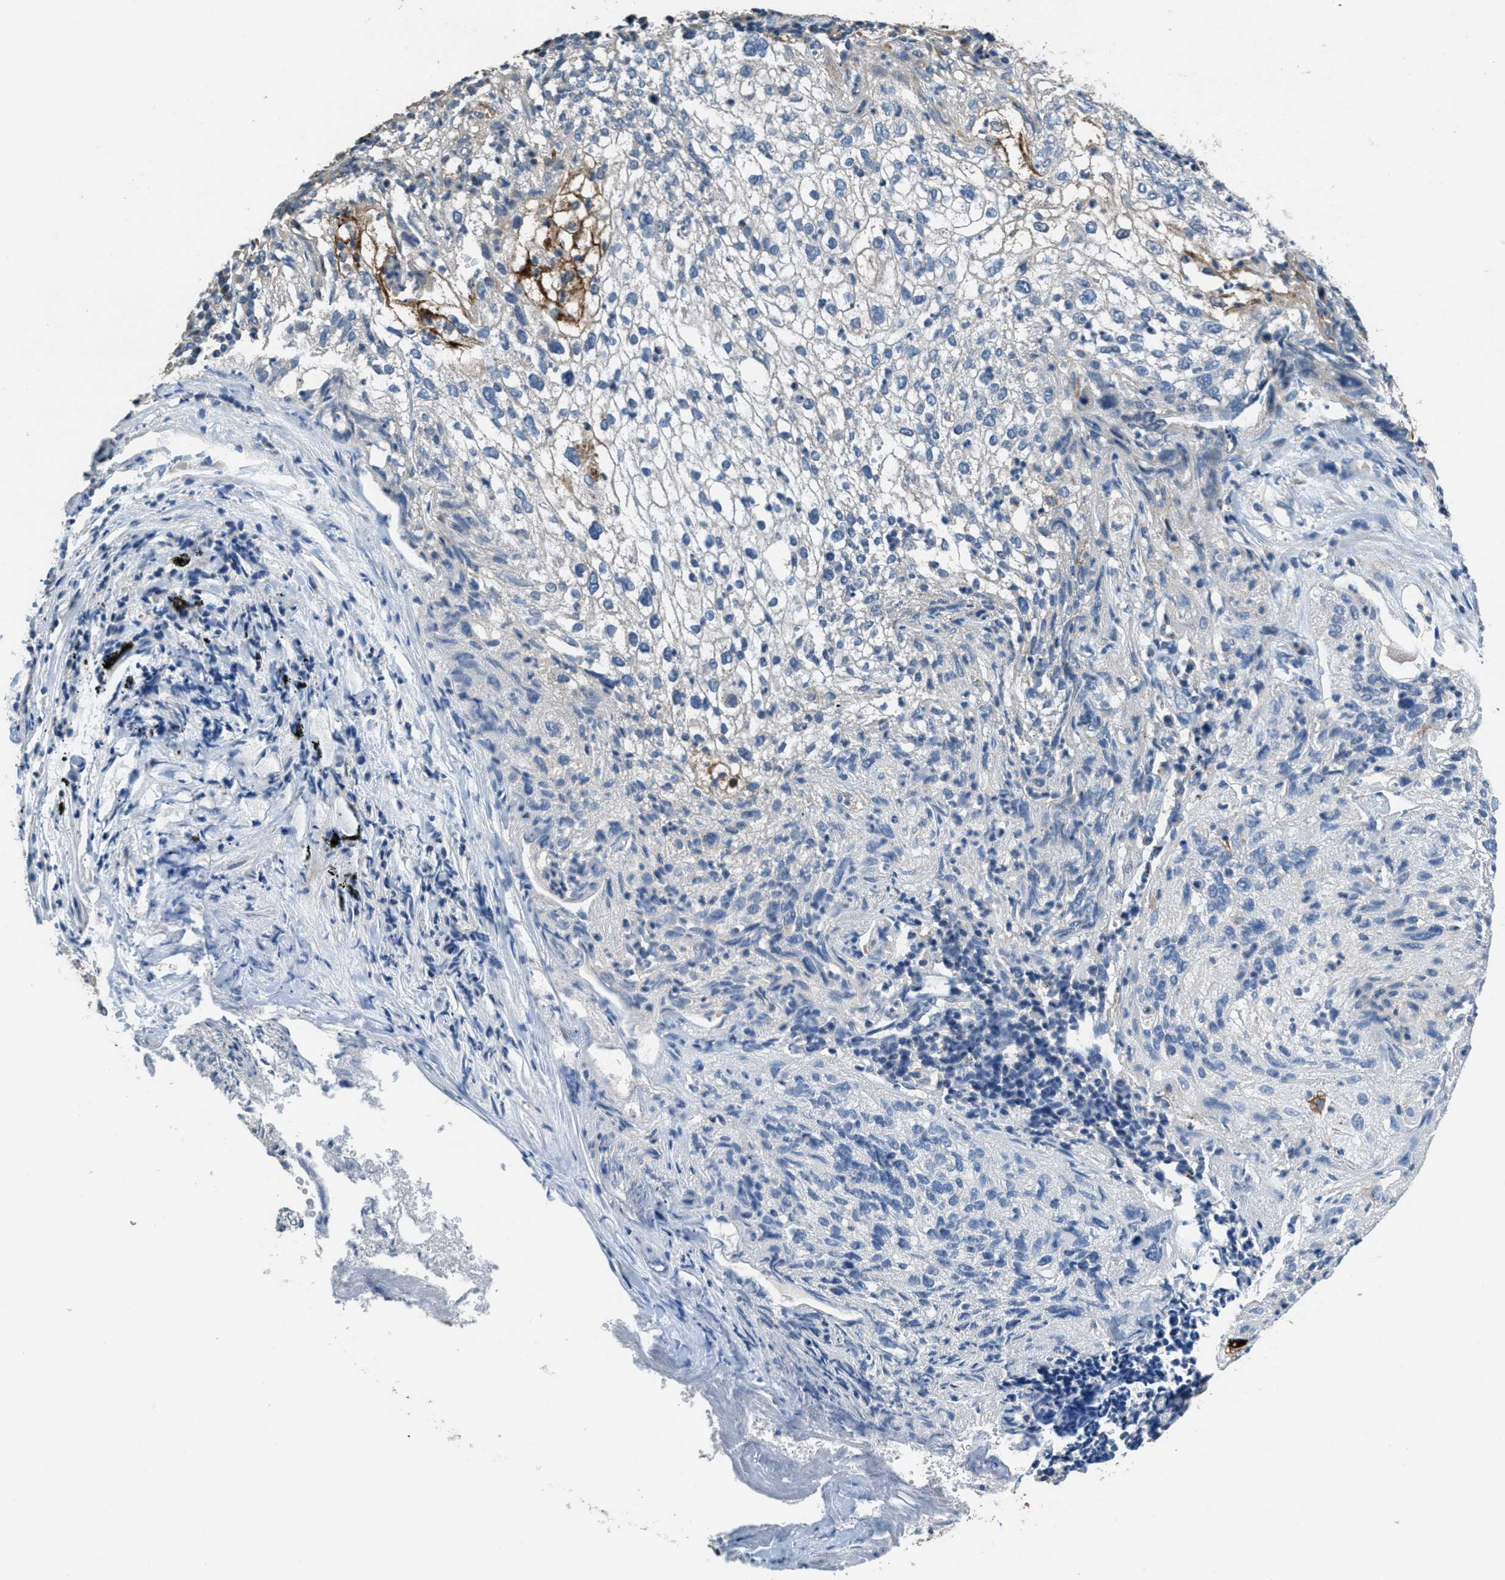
{"staining": {"intensity": "negative", "quantity": "none", "location": "none"}, "tissue": "lung cancer", "cell_type": "Tumor cells", "image_type": "cancer", "snomed": [{"axis": "morphology", "description": "Inflammation, NOS"}, {"axis": "morphology", "description": "Squamous cell carcinoma, NOS"}, {"axis": "topography", "description": "Lymph node"}, {"axis": "topography", "description": "Soft tissue"}, {"axis": "topography", "description": "Lung"}], "caption": "A high-resolution histopathology image shows IHC staining of lung squamous cell carcinoma, which reveals no significant staining in tumor cells.", "gene": "NAT1", "patient": {"sex": "male", "age": 66}}